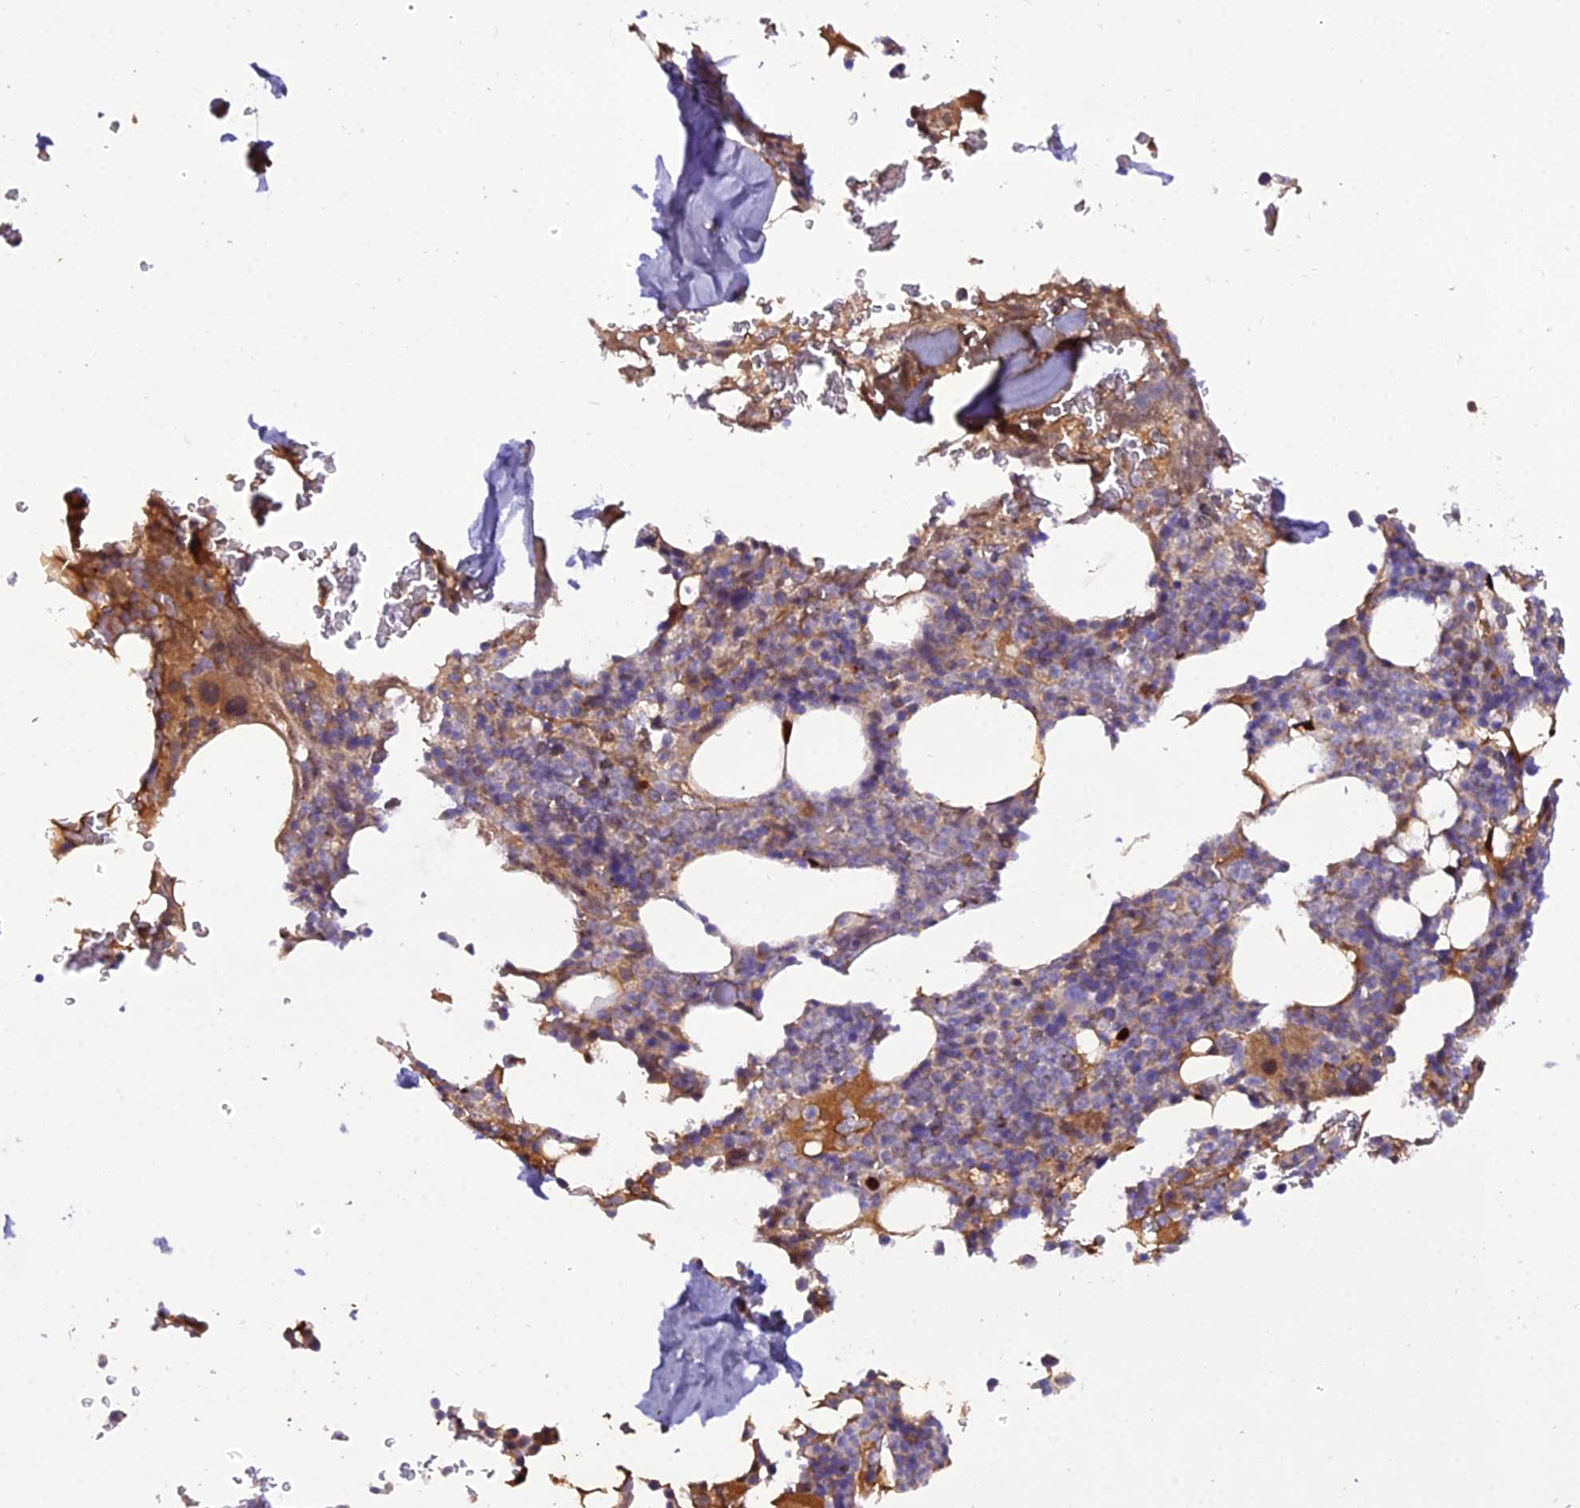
{"staining": {"intensity": "moderate", "quantity": "<25%", "location": "cytoplasmic/membranous"}, "tissue": "bone marrow", "cell_type": "Hematopoietic cells", "image_type": "normal", "snomed": [{"axis": "morphology", "description": "Normal tissue, NOS"}, {"axis": "topography", "description": "Bone marrow"}], "caption": "The histopathology image exhibits a brown stain indicating the presence of a protein in the cytoplasmic/membranous of hematopoietic cells in bone marrow.", "gene": "GPD1", "patient": {"sex": "male", "age": 58}}